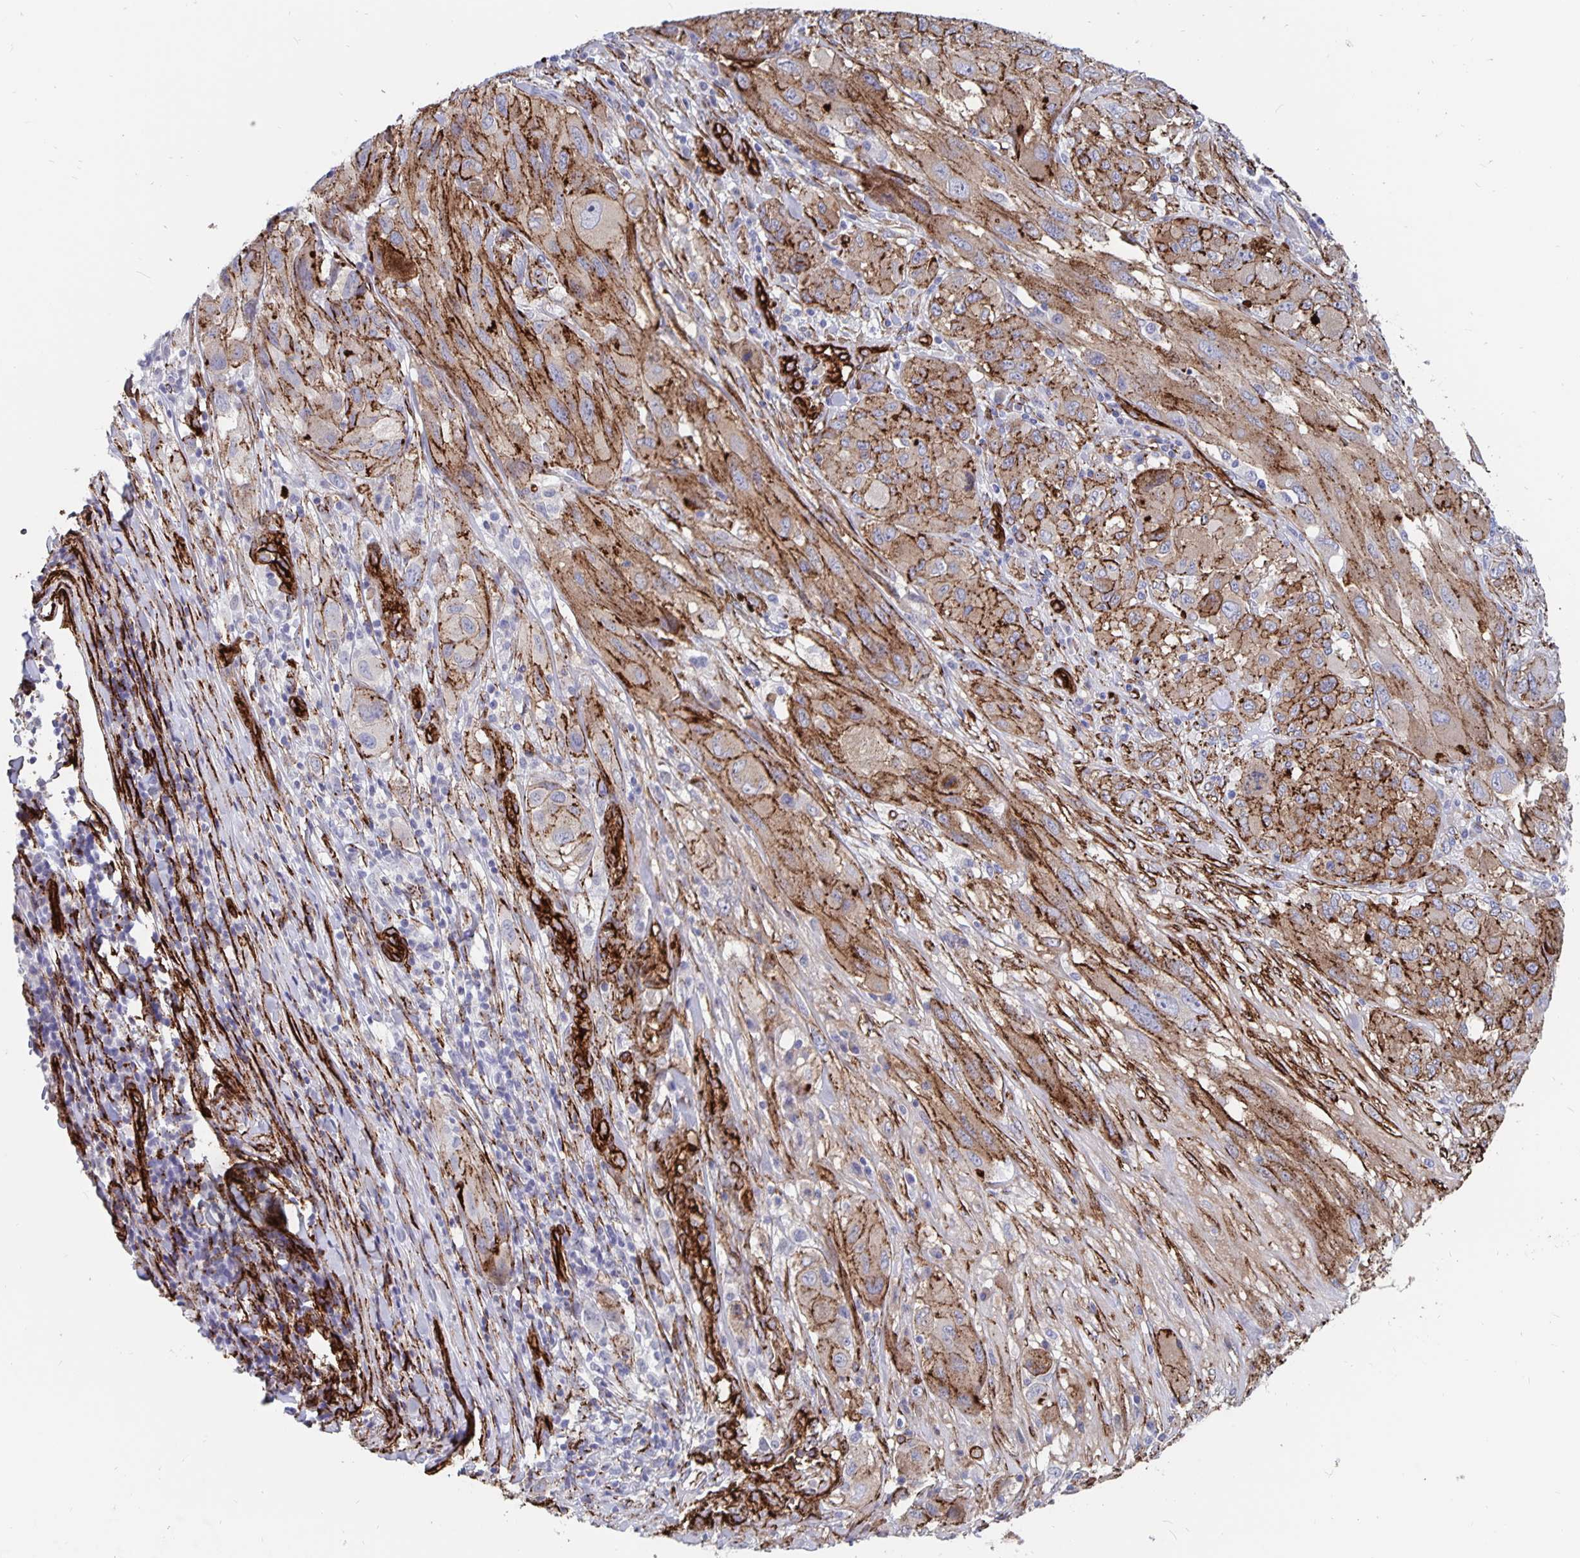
{"staining": {"intensity": "moderate", "quantity": ">75%", "location": "cytoplasmic/membranous"}, "tissue": "melanoma", "cell_type": "Tumor cells", "image_type": "cancer", "snomed": [{"axis": "morphology", "description": "Malignant melanoma, NOS"}, {"axis": "topography", "description": "Skin"}], "caption": "Brown immunohistochemical staining in melanoma exhibits moderate cytoplasmic/membranous expression in about >75% of tumor cells.", "gene": "DCHS2", "patient": {"sex": "female", "age": 91}}